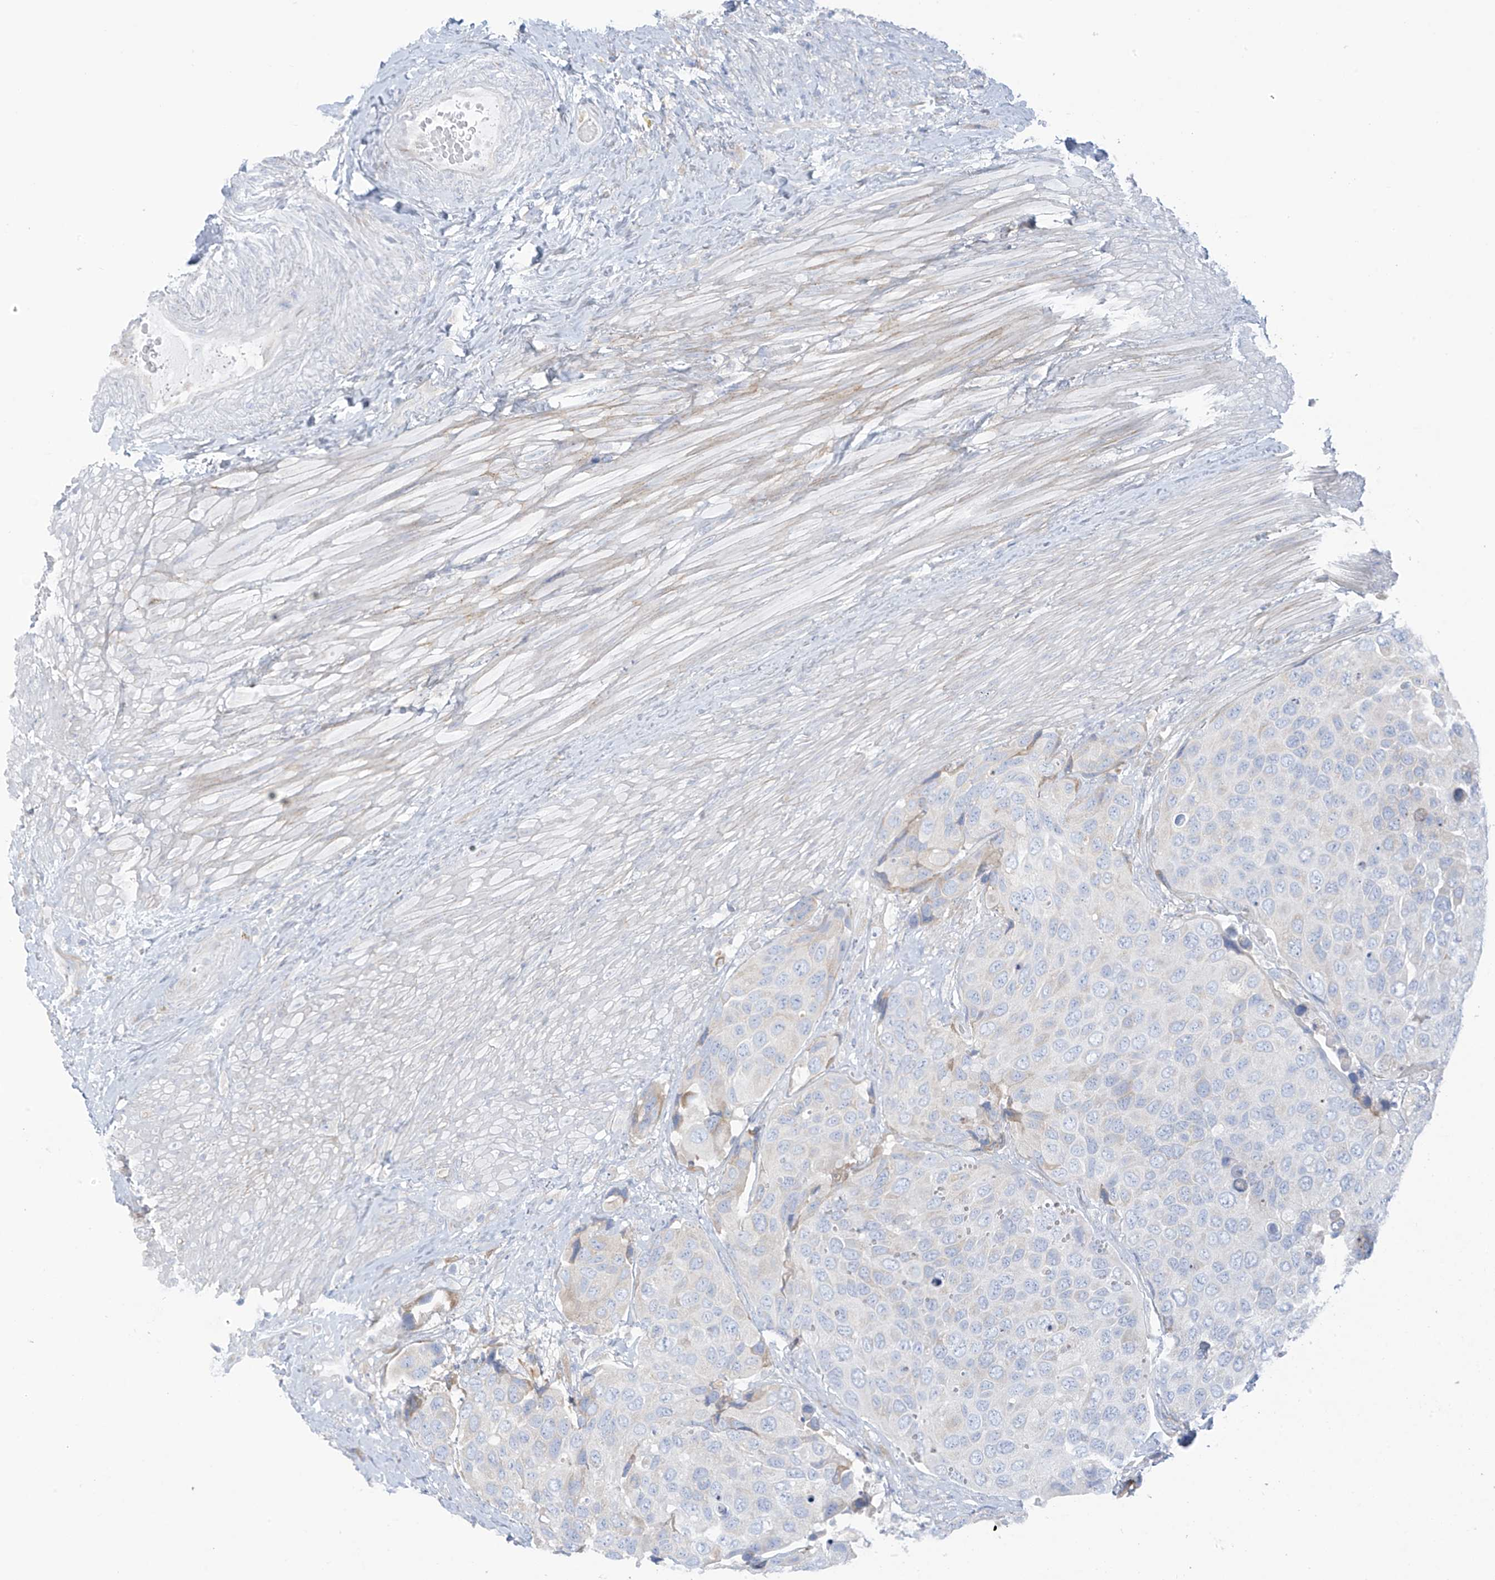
{"staining": {"intensity": "negative", "quantity": "none", "location": "none"}, "tissue": "urothelial cancer", "cell_type": "Tumor cells", "image_type": "cancer", "snomed": [{"axis": "morphology", "description": "Urothelial carcinoma, High grade"}, {"axis": "topography", "description": "Urinary bladder"}], "caption": "A high-resolution micrograph shows immunohistochemistry (IHC) staining of urothelial cancer, which shows no significant positivity in tumor cells.", "gene": "TRMT2B", "patient": {"sex": "male", "age": 74}}